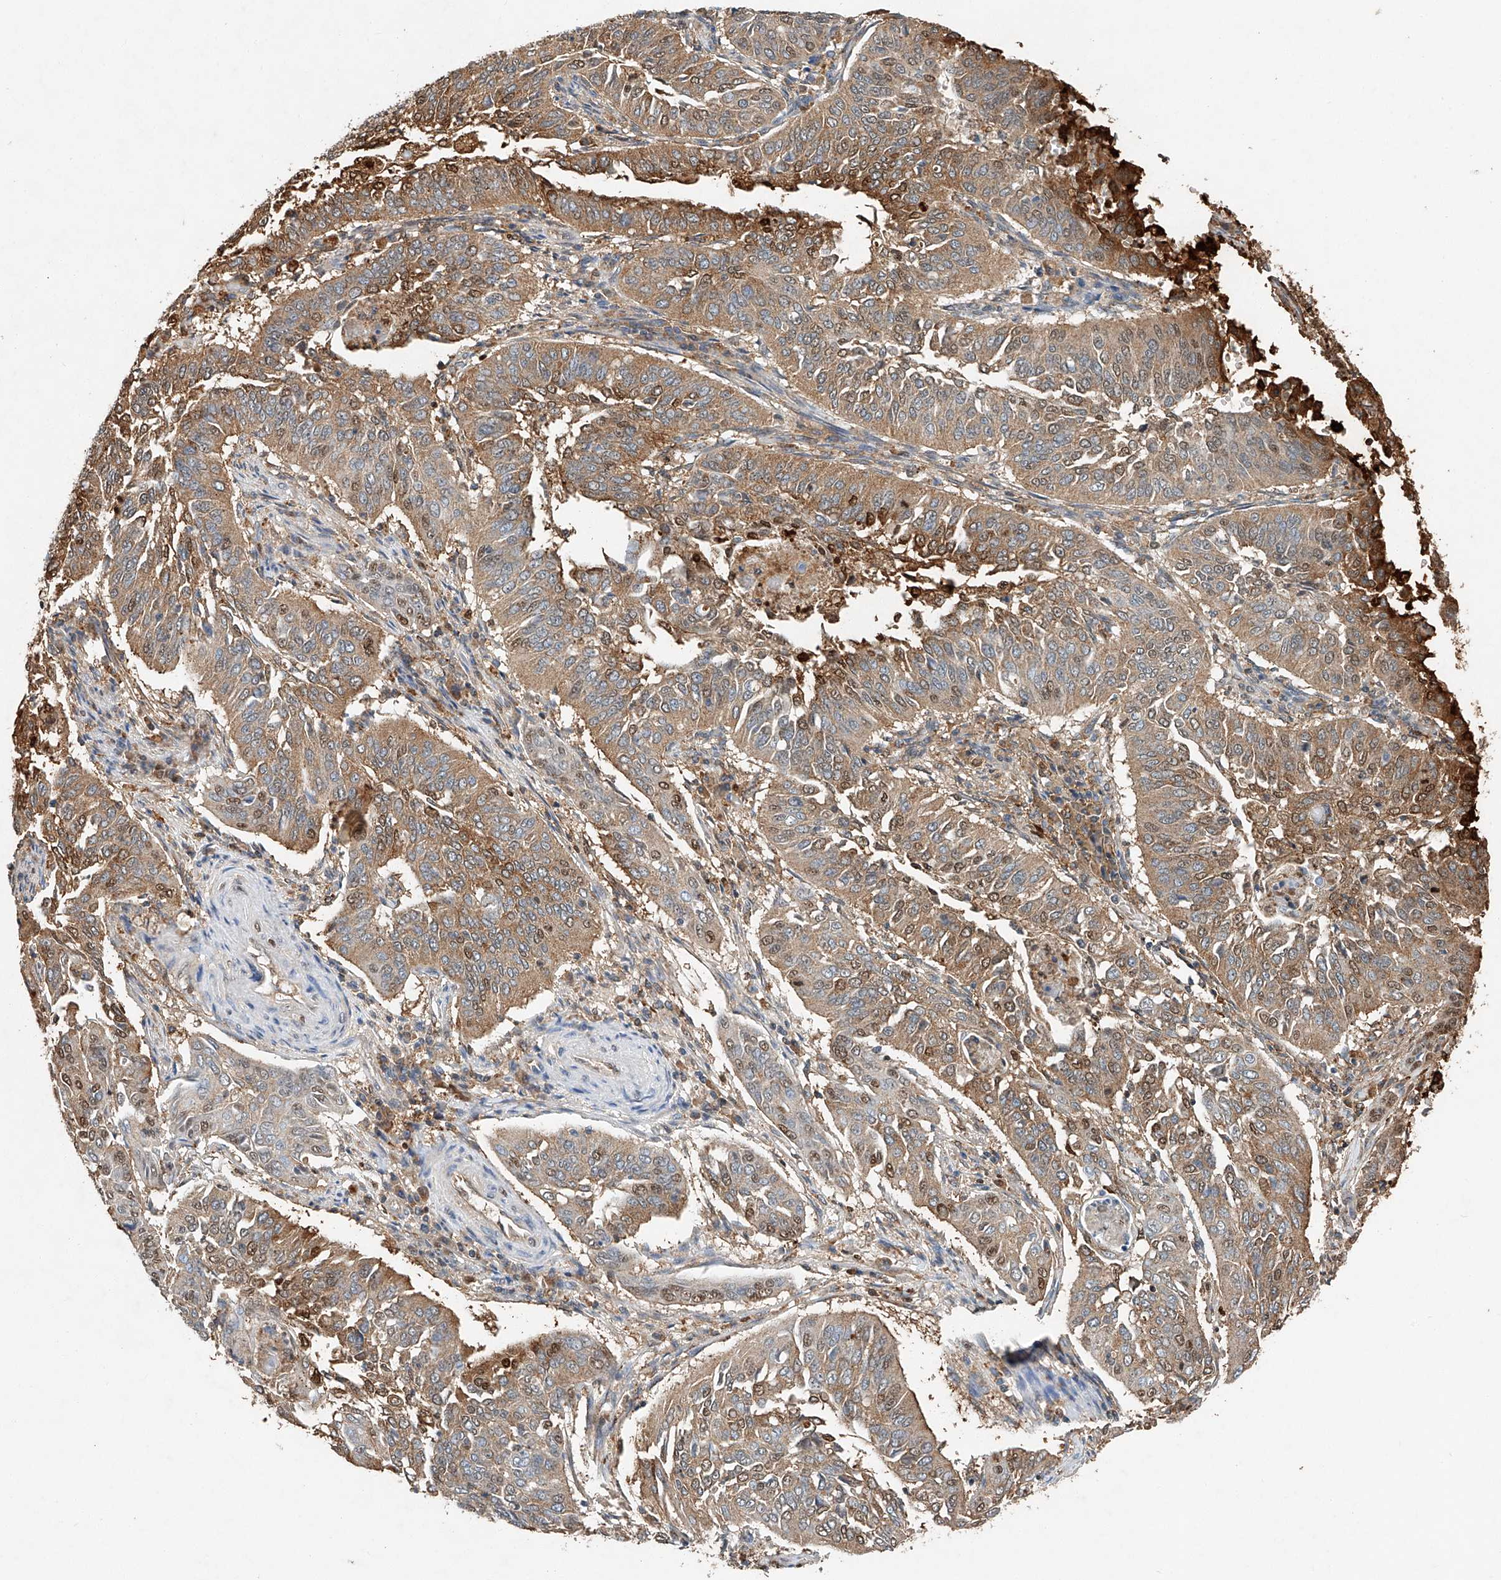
{"staining": {"intensity": "moderate", "quantity": ">75%", "location": "cytoplasmic/membranous,nuclear"}, "tissue": "cervical cancer", "cell_type": "Tumor cells", "image_type": "cancer", "snomed": [{"axis": "morphology", "description": "Normal tissue, NOS"}, {"axis": "morphology", "description": "Squamous cell carcinoma, NOS"}, {"axis": "topography", "description": "Cervix"}], "caption": "DAB immunohistochemical staining of human cervical cancer exhibits moderate cytoplasmic/membranous and nuclear protein expression in approximately >75% of tumor cells.", "gene": "CTDP1", "patient": {"sex": "female", "age": 39}}